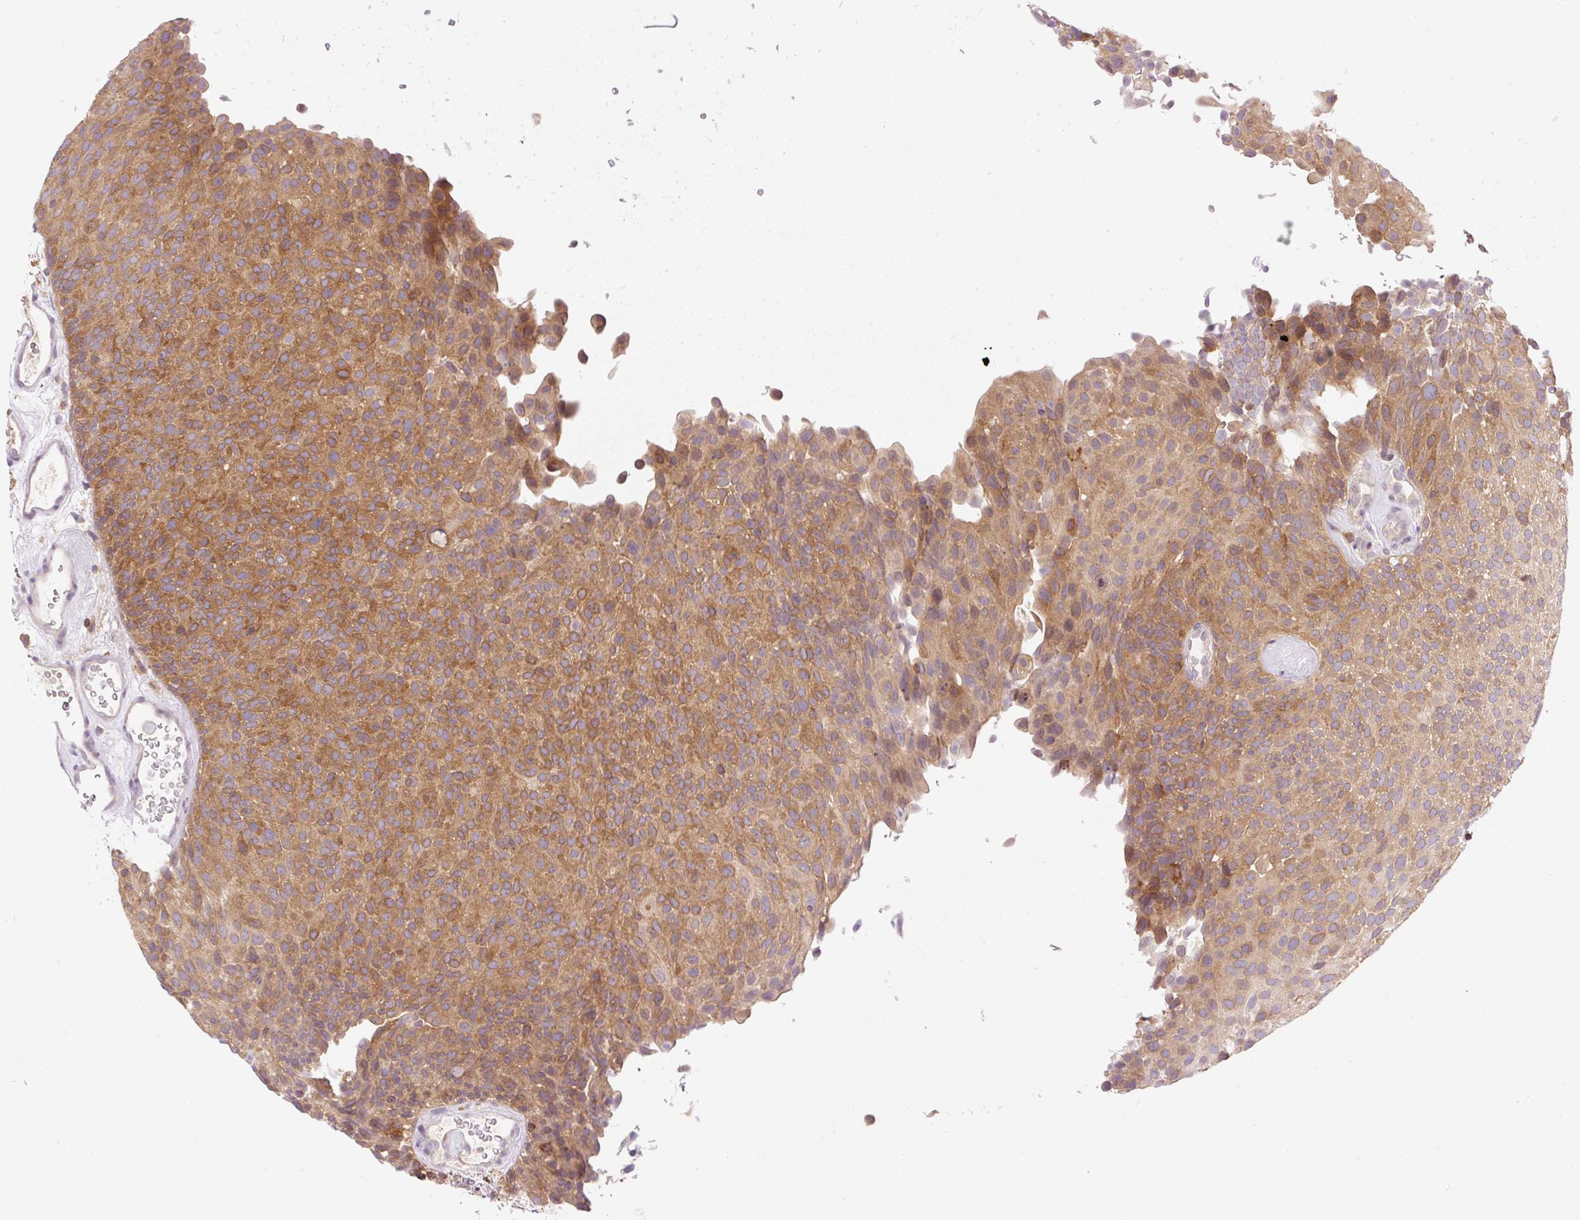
{"staining": {"intensity": "moderate", "quantity": ">75%", "location": "cytoplasmic/membranous"}, "tissue": "urothelial cancer", "cell_type": "Tumor cells", "image_type": "cancer", "snomed": [{"axis": "morphology", "description": "Urothelial carcinoma, Low grade"}, {"axis": "topography", "description": "Urinary bladder"}], "caption": "Low-grade urothelial carcinoma stained with a protein marker reveals moderate staining in tumor cells.", "gene": "CARD11", "patient": {"sex": "male", "age": 78}}